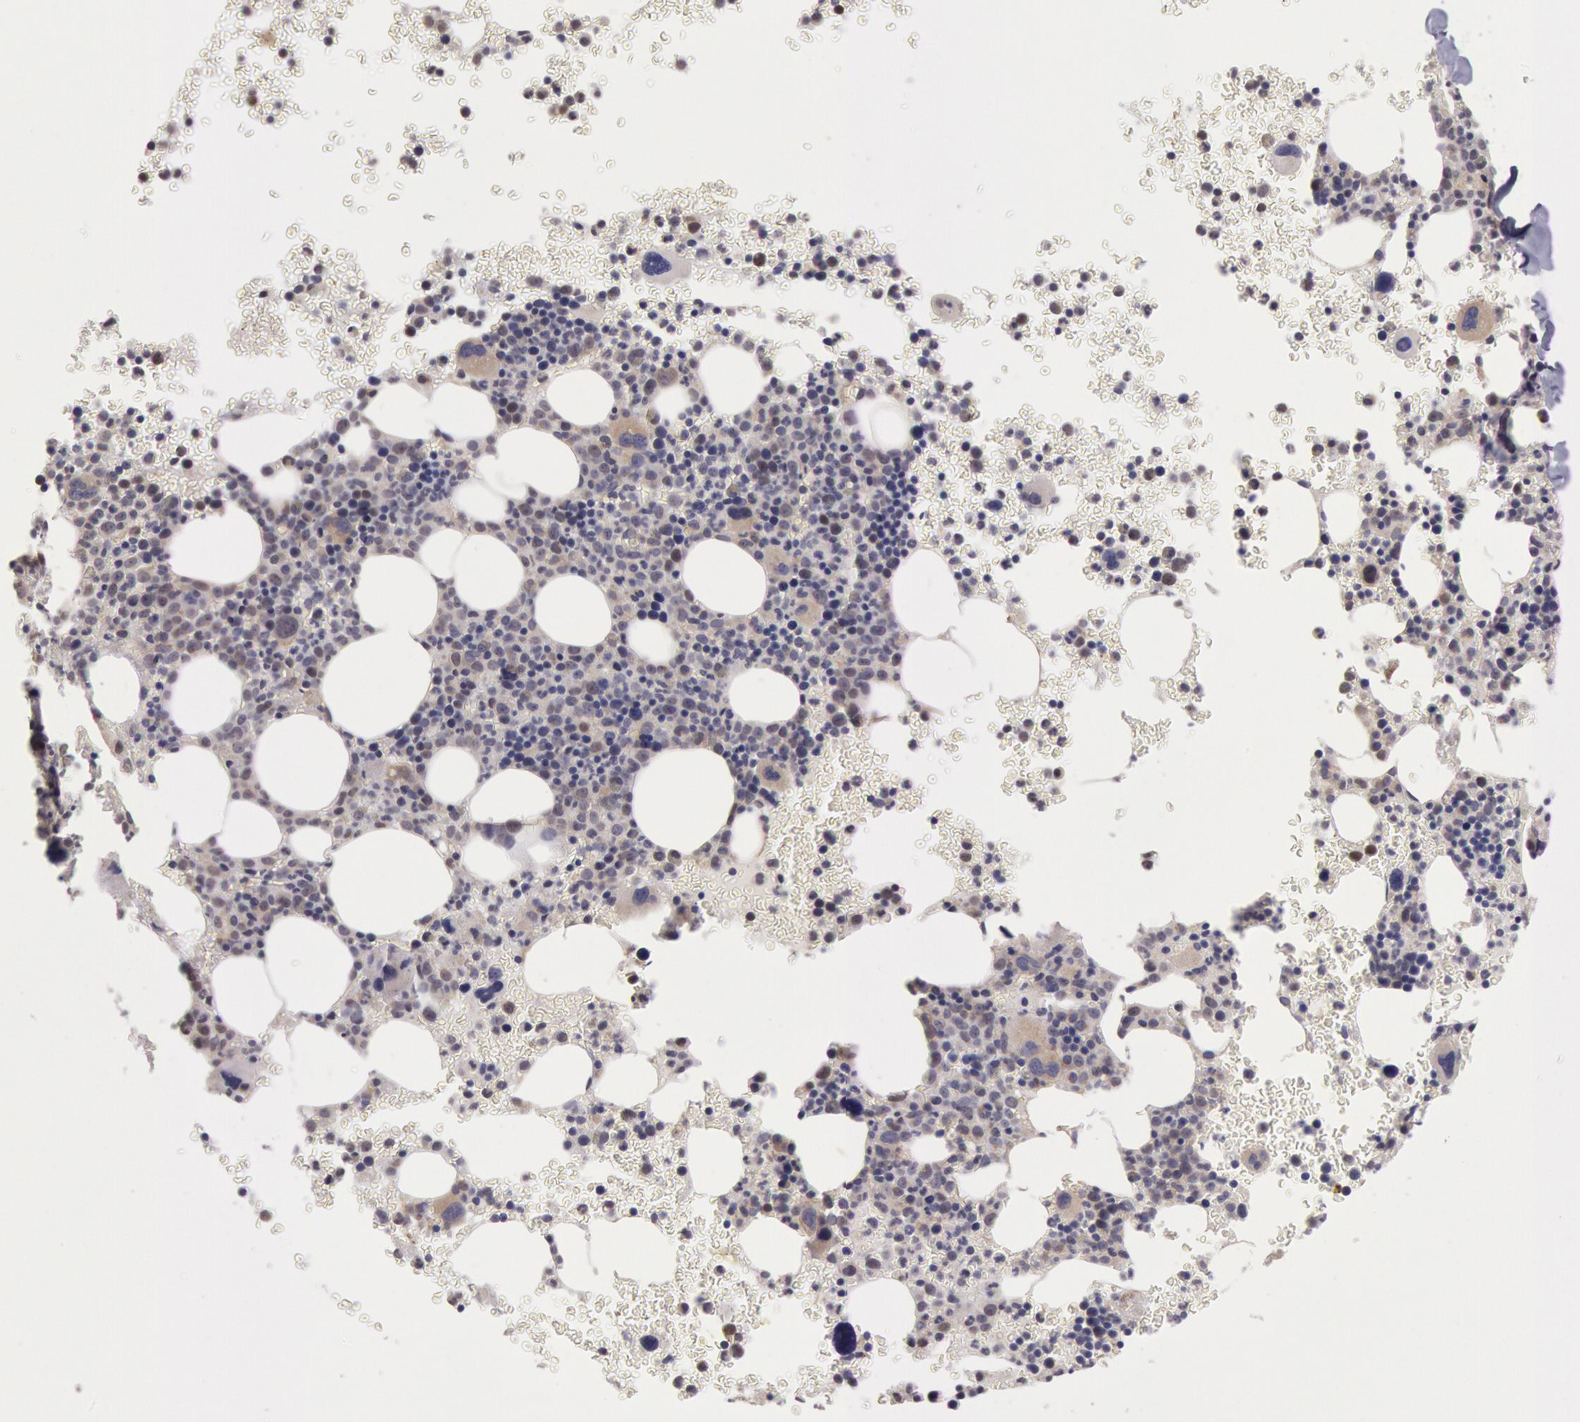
{"staining": {"intensity": "weak", "quantity": "<25%", "location": "cytoplasmic/membranous,nuclear"}, "tissue": "bone marrow", "cell_type": "Hematopoietic cells", "image_type": "normal", "snomed": [{"axis": "morphology", "description": "Normal tissue, NOS"}, {"axis": "topography", "description": "Bone marrow"}], "caption": "Immunohistochemistry (IHC) micrograph of benign bone marrow stained for a protein (brown), which displays no staining in hematopoietic cells. The staining is performed using DAB (3,3'-diaminobenzidine) brown chromogen with nuclei counter-stained in using hematoxylin.", "gene": "AMOTL1", "patient": {"sex": "male", "age": 69}}